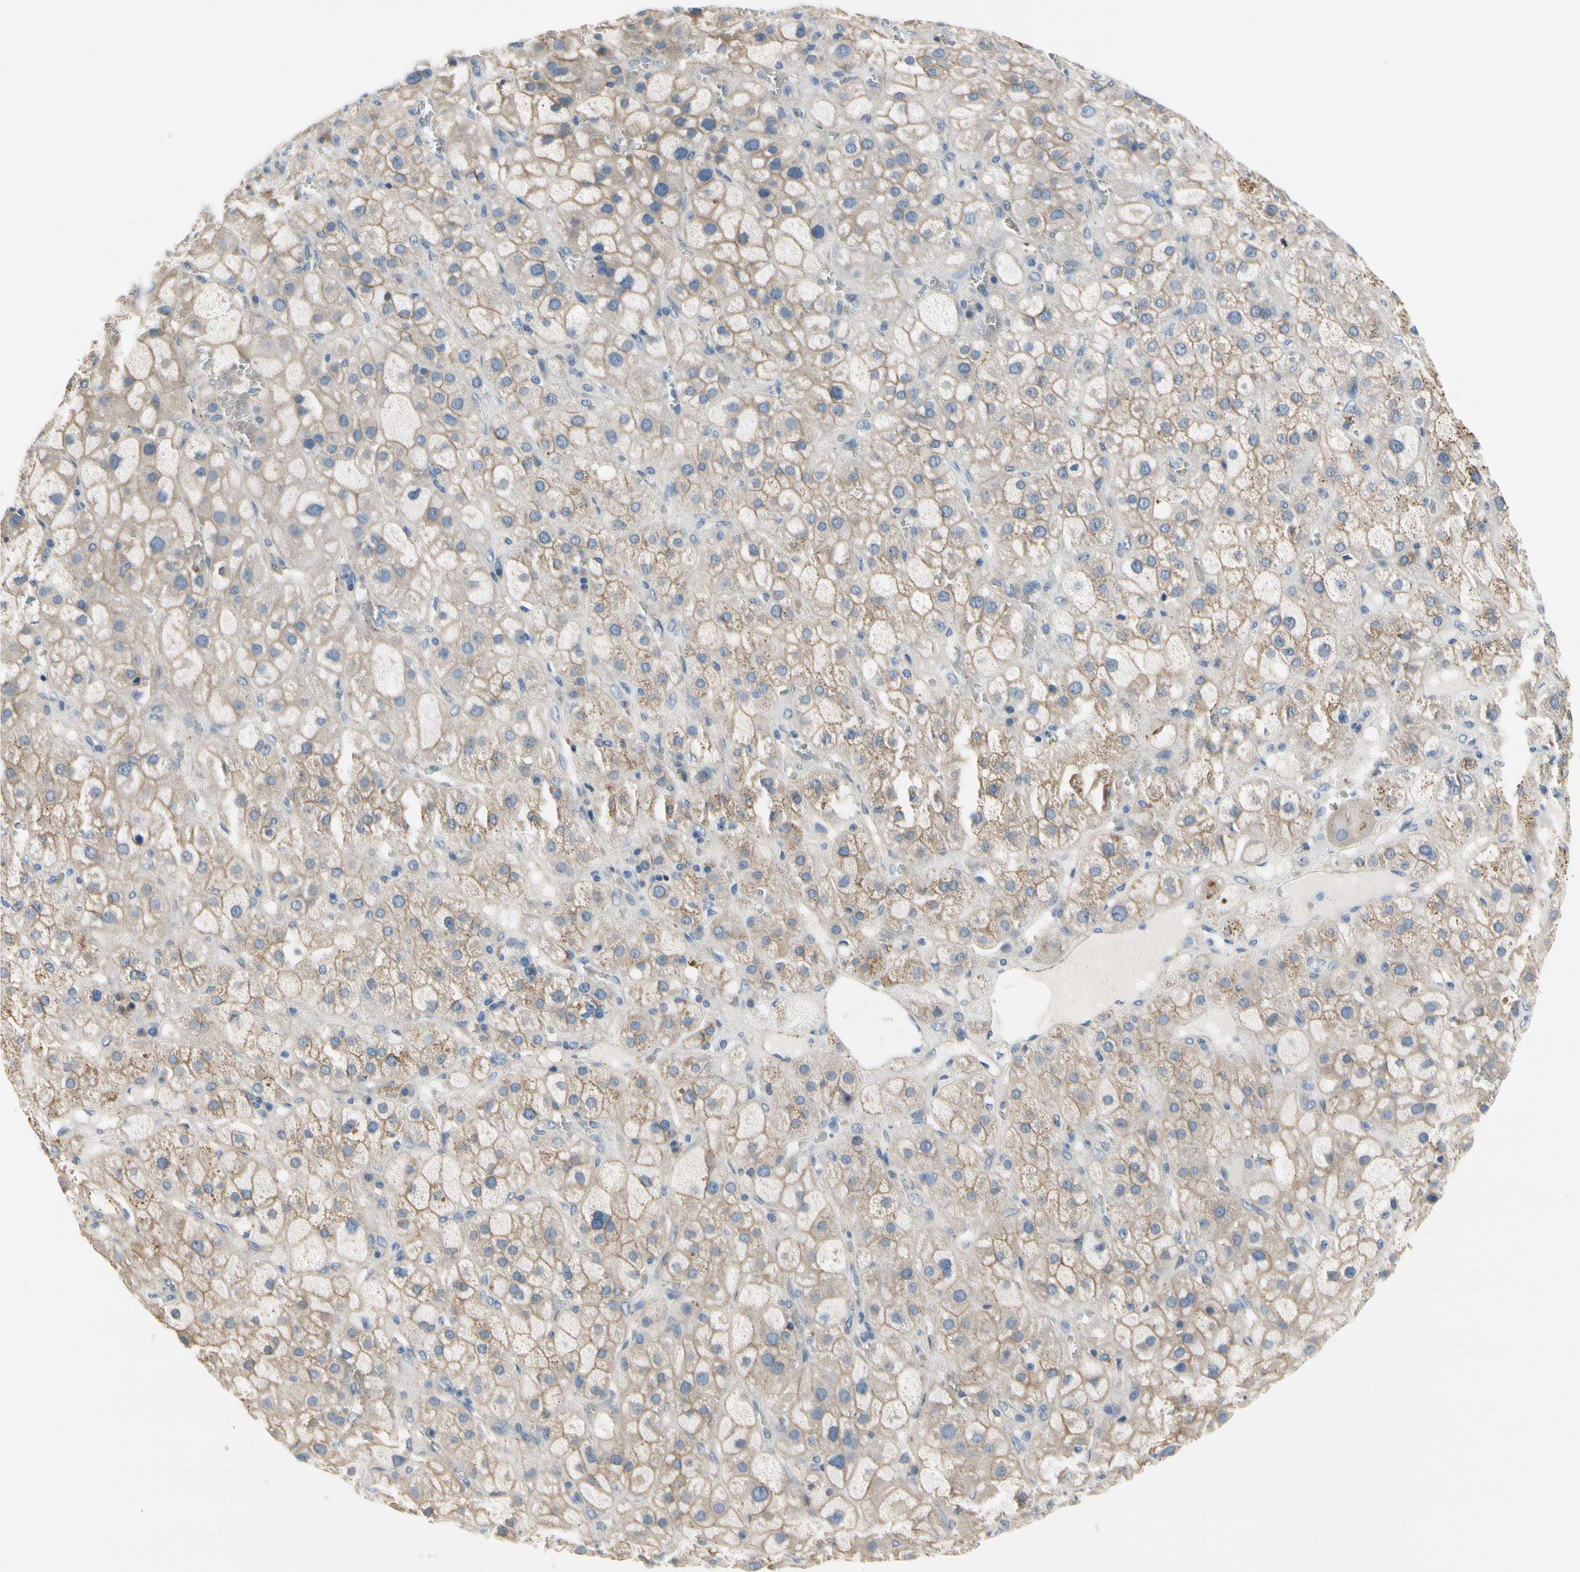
{"staining": {"intensity": "weak", "quantity": ">75%", "location": "cytoplasmic/membranous"}, "tissue": "adrenal gland", "cell_type": "Glandular cells", "image_type": "normal", "snomed": [{"axis": "morphology", "description": "Normal tissue, NOS"}, {"axis": "topography", "description": "Adrenal gland"}], "caption": "The immunohistochemical stain shows weak cytoplasmic/membranous positivity in glandular cells of unremarkable adrenal gland. Nuclei are stained in blue.", "gene": "LGR6", "patient": {"sex": "female", "age": 47}}